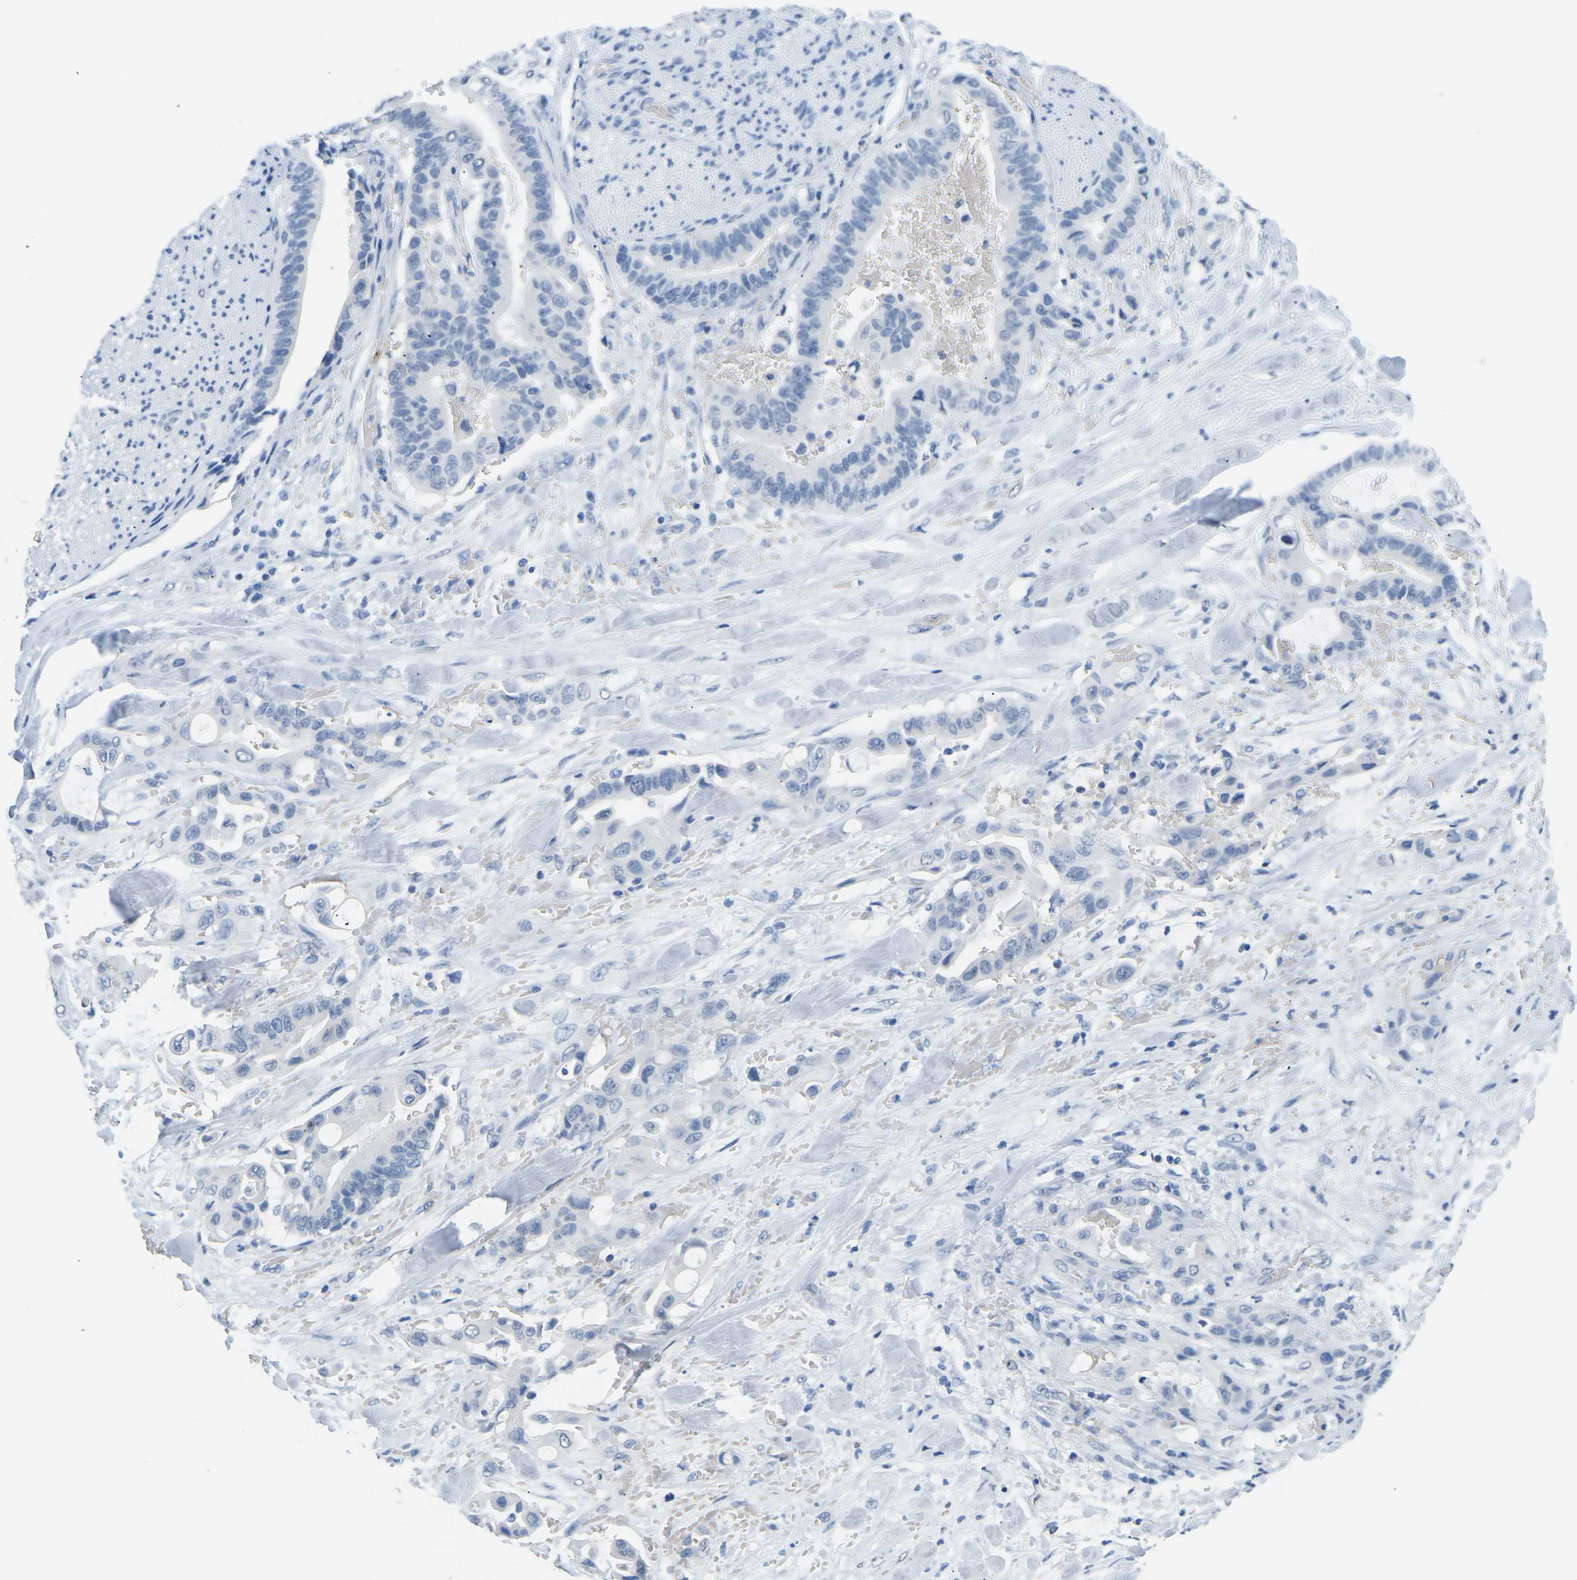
{"staining": {"intensity": "negative", "quantity": "none", "location": "none"}, "tissue": "liver cancer", "cell_type": "Tumor cells", "image_type": "cancer", "snomed": [{"axis": "morphology", "description": "Cholangiocarcinoma"}, {"axis": "topography", "description": "Liver"}], "caption": "Tumor cells are negative for protein expression in human liver cancer (cholangiocarcinoma).", "gene": "CTAG1A", "patient": {"sex": "female", "age": 61}}